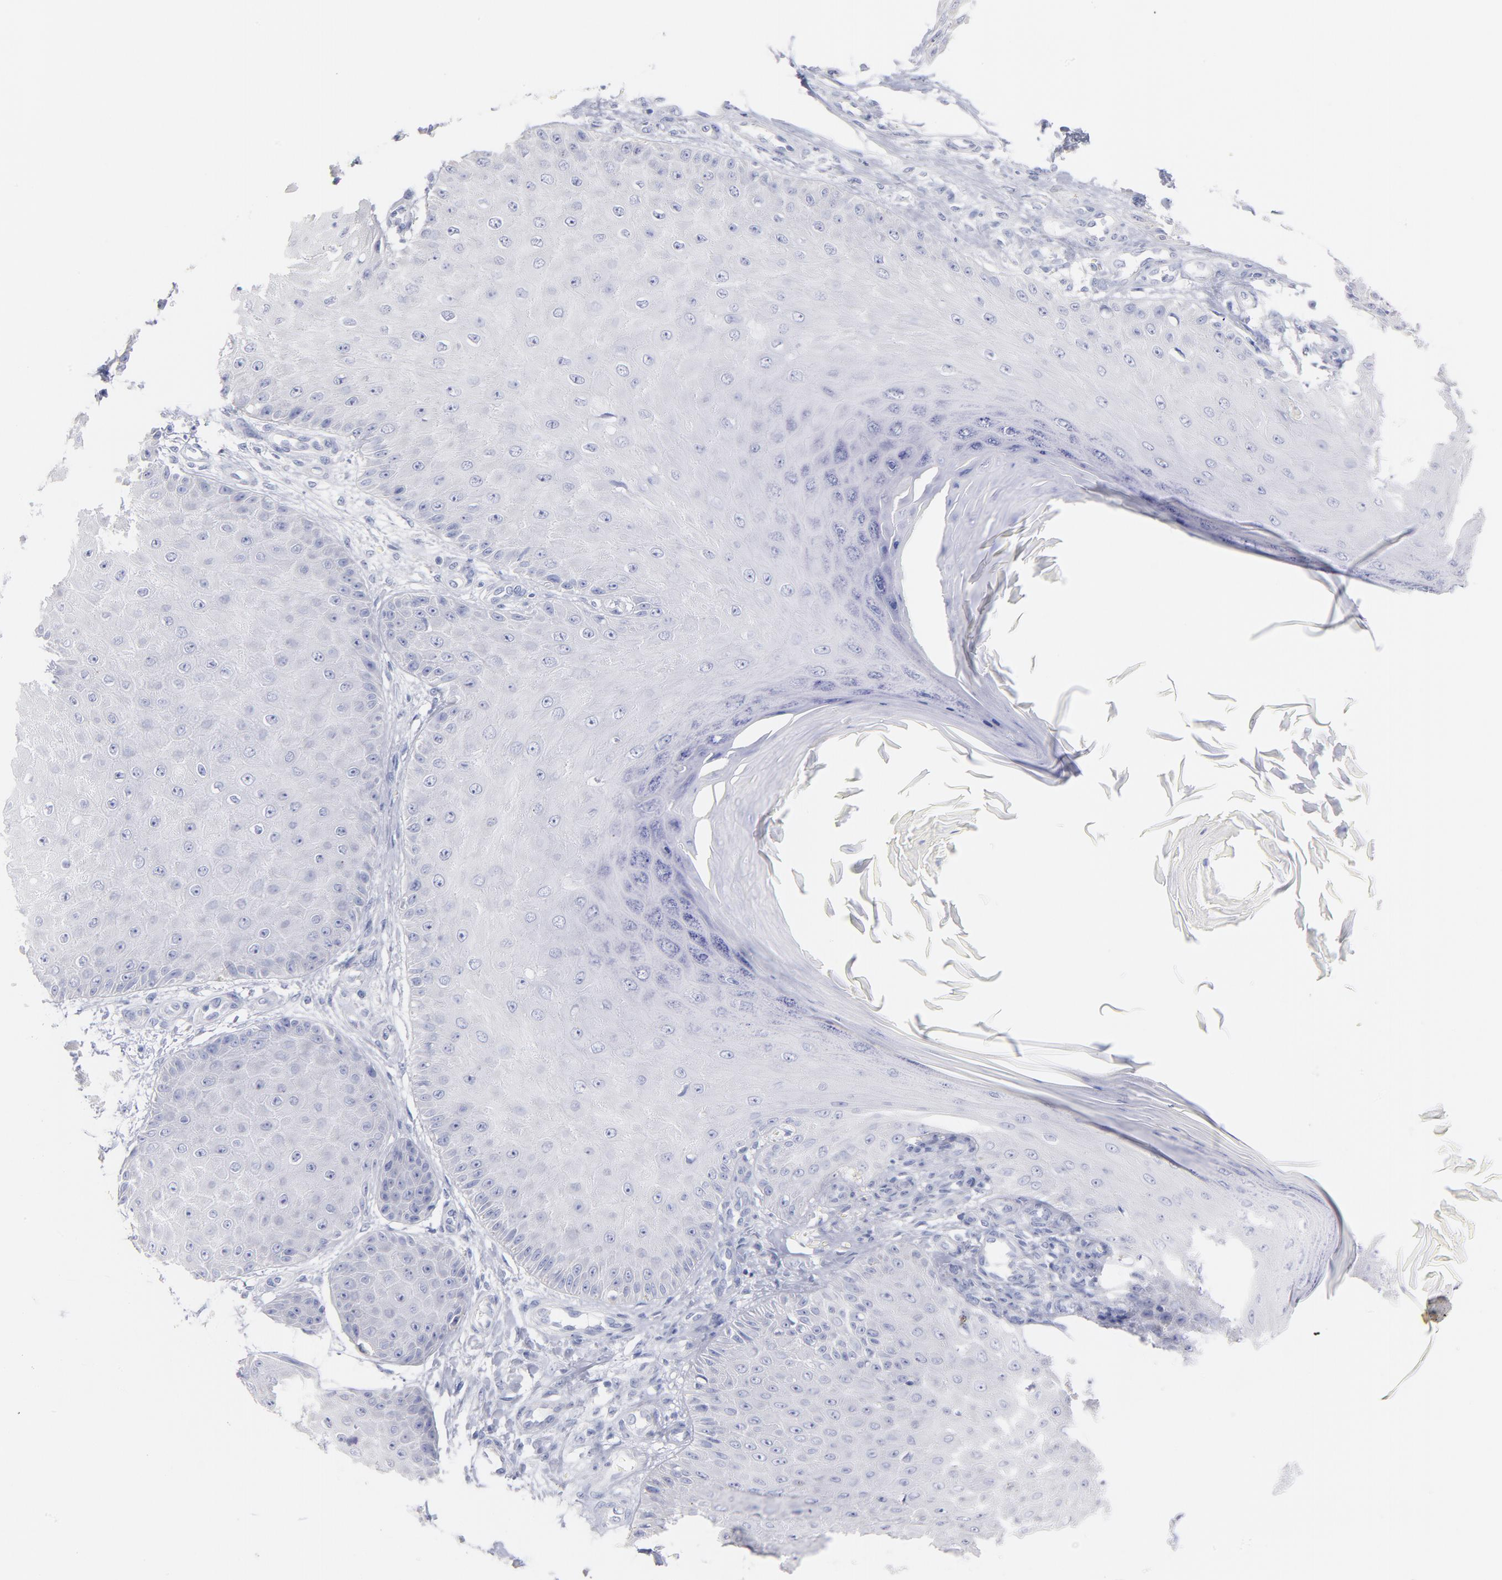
{"staining": {"intensity": "negative", "quantity": "none", "location": "none"}, "tissue": "skin cancer", "cell_type": "Tumor cells", "image_type": "cancer", "snomed": [{"axis": "morphology", "description": "Squamous cell carcinoma, NOS"}, {"axis": "topography", "description": "Skin"}], "caption": "Histopathology image shows no protein expression in tumor cells of skin cancer (squamous cell carcinoma) tissue.", "gene": "SCGN", "patient": {"sex": "female", "age": 40}}